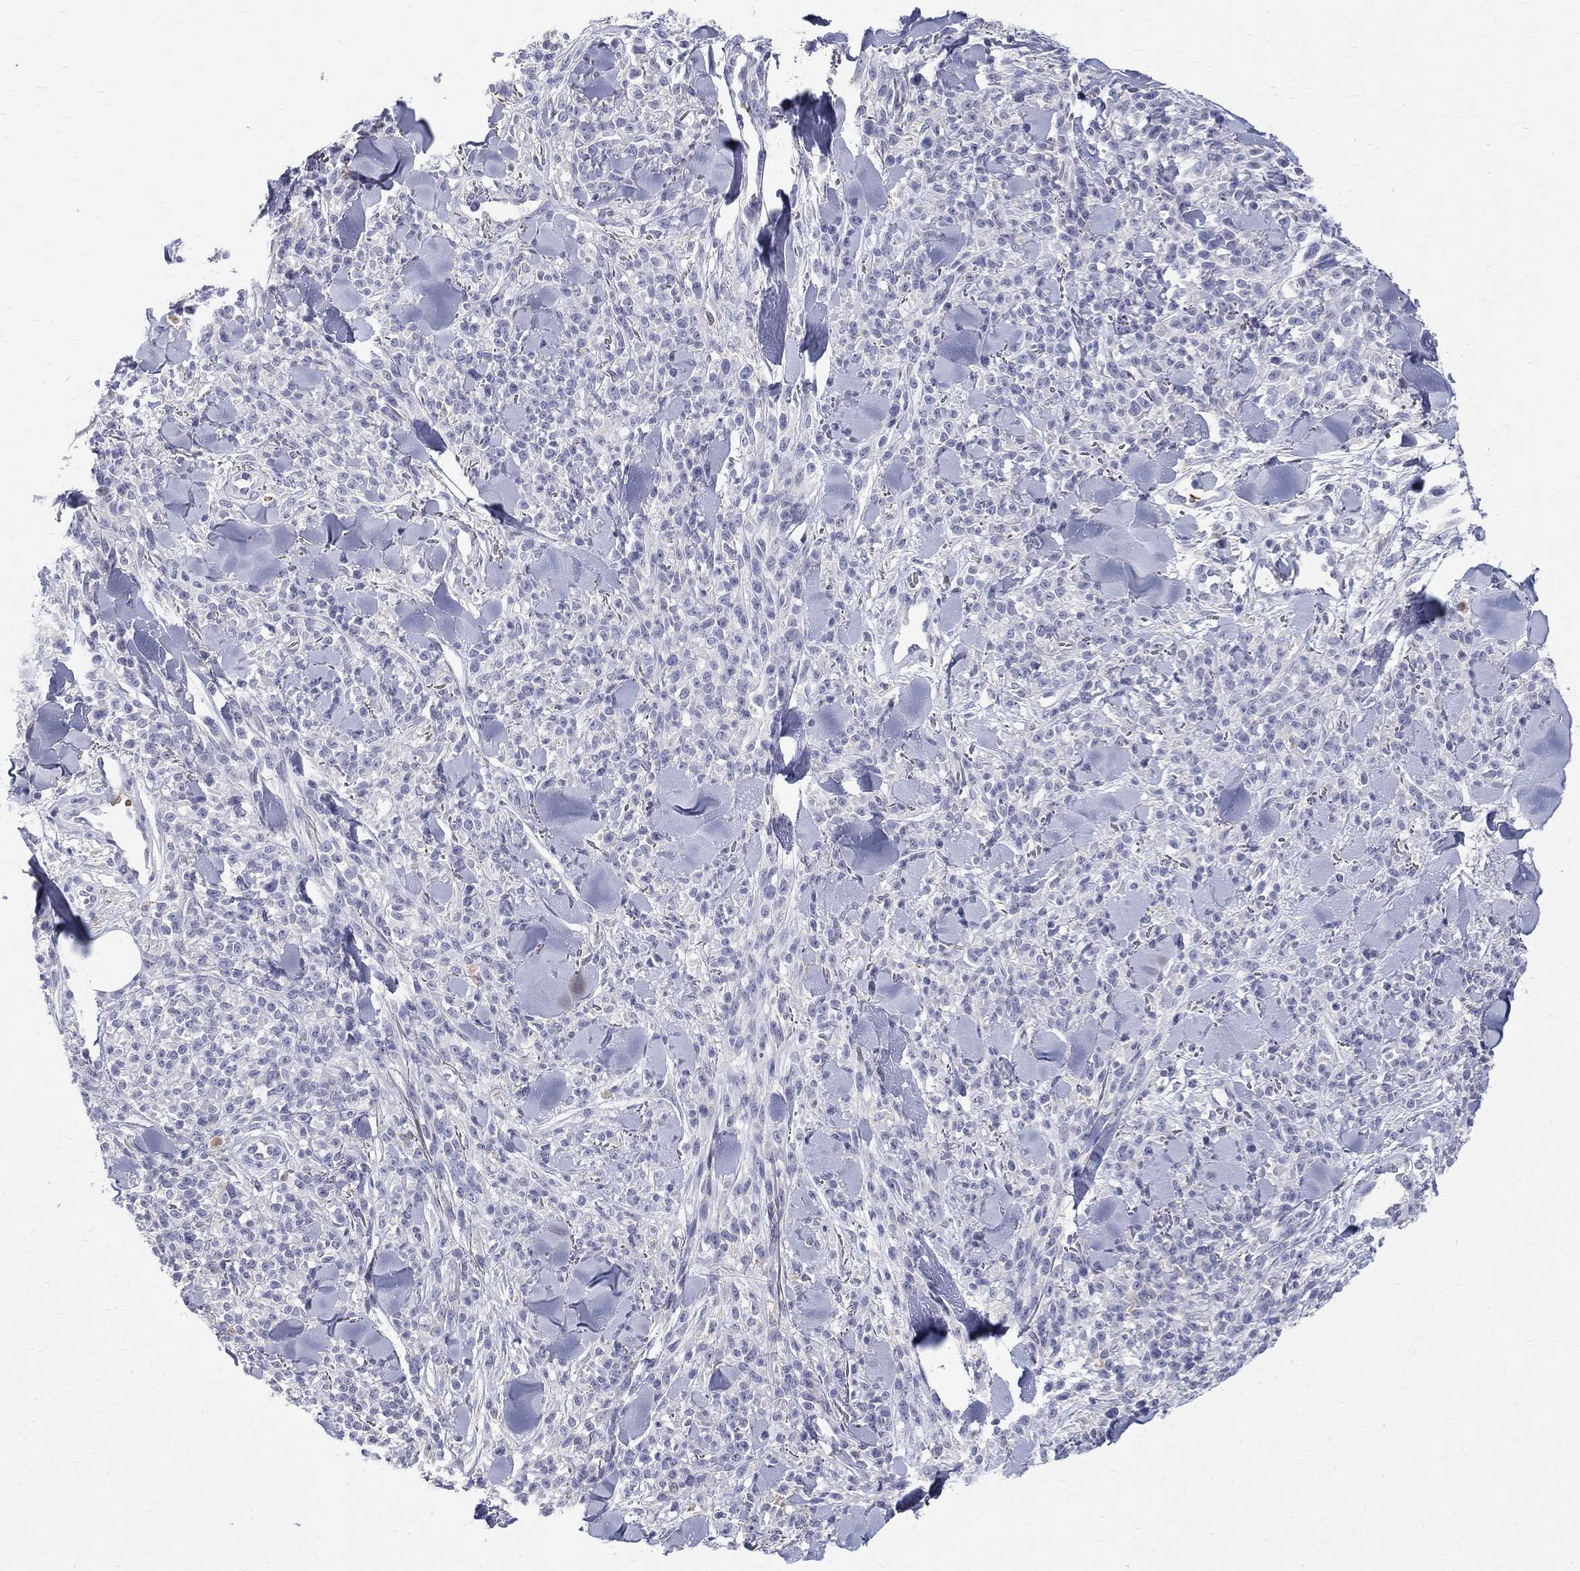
{"staining": {"intensity": "negative", "quantity": "none", "location": "none"}, "tissue": "melanoma", "cell_type": "Tumor cells", "image_type": "cancer", "snomed": [{"axis": "morphology", "description": "Malignant melanoma, NOS"}, {"axis": "topography", "description": "Skin"}, {"axis": "topography", "description": "Skin of trunk"}], "caption": "Immunohistochemical staining of melanoma reveals no significant positivity in tumor cells.", "gene": "AGER", "patient": {"sex": "male", "age": 74}}